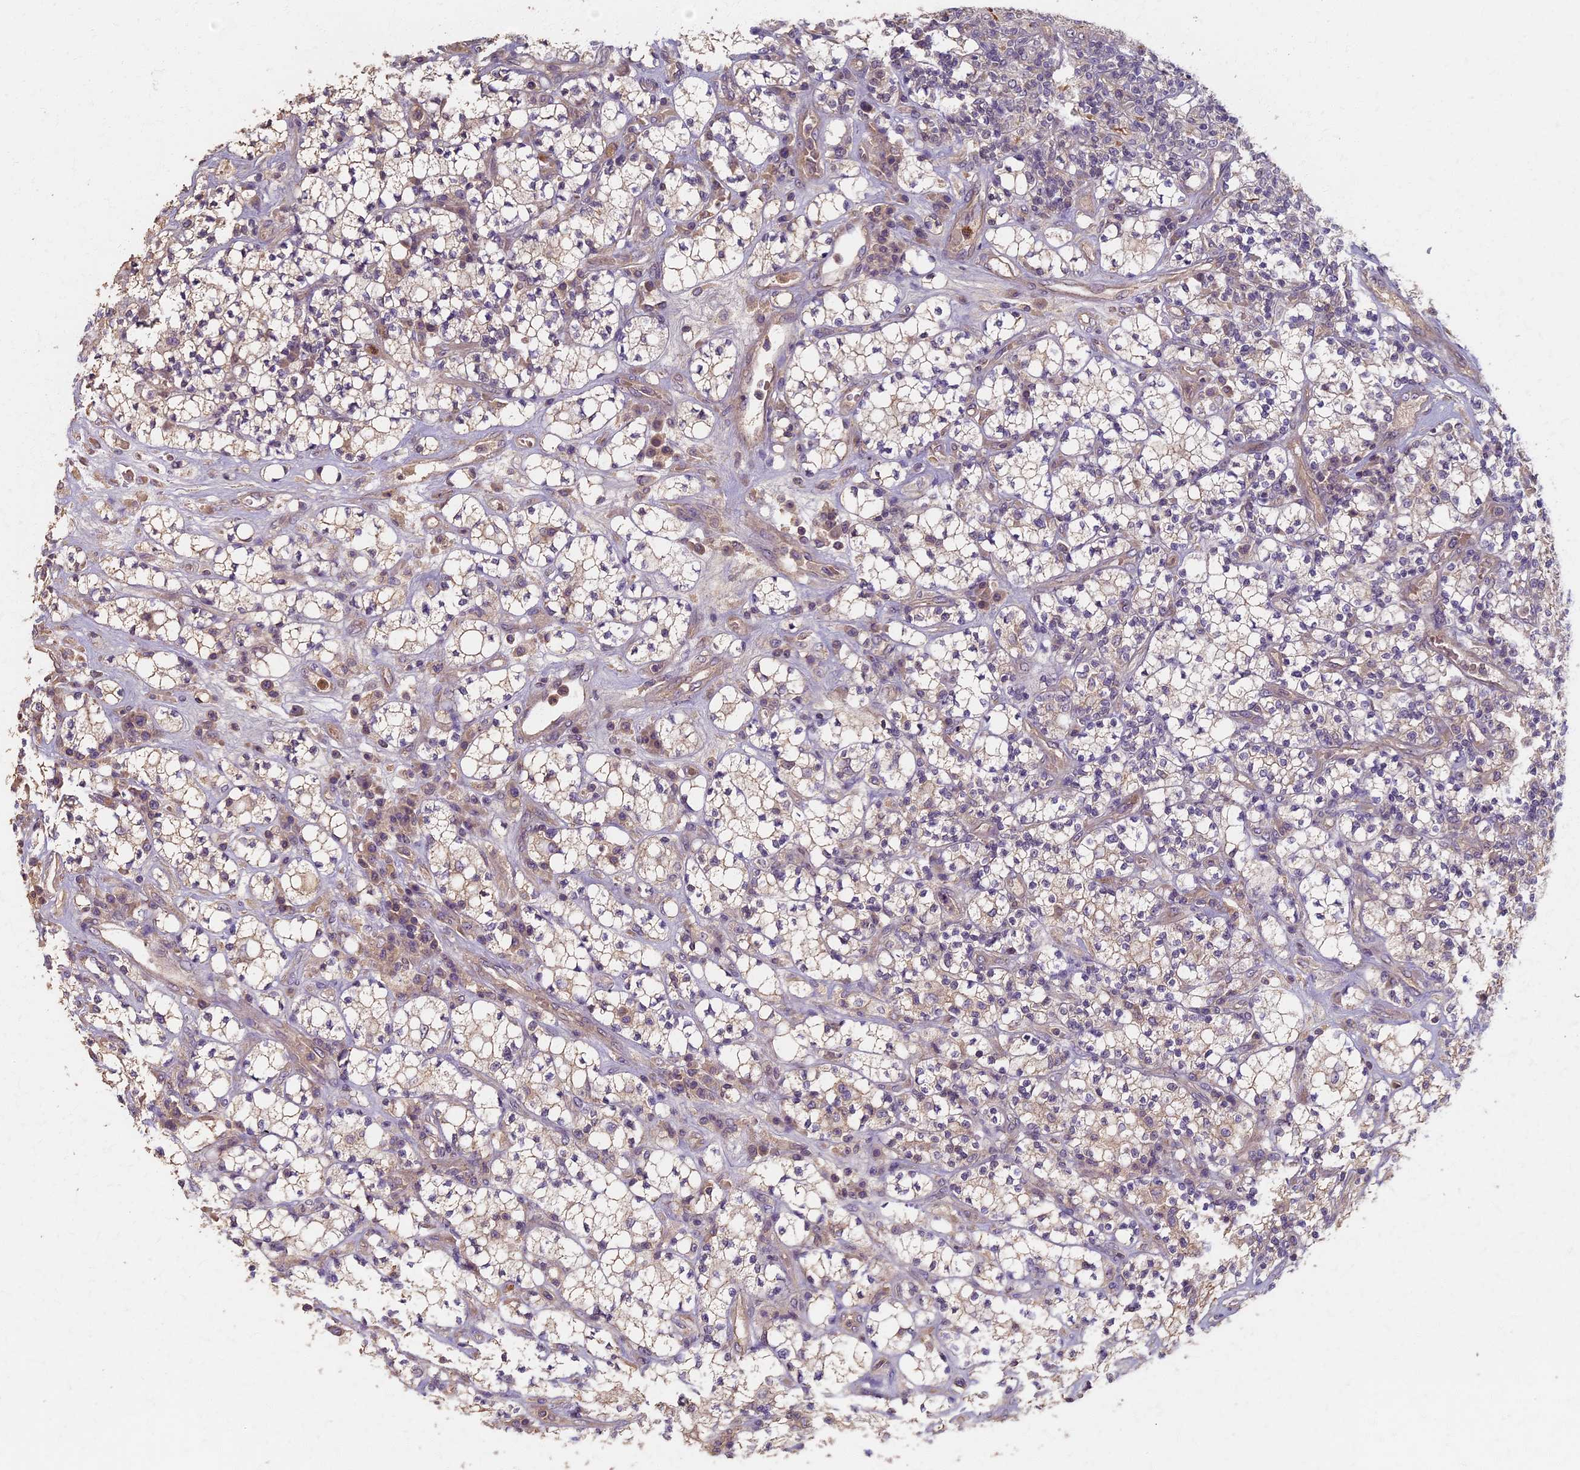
{"staining": {"intensity": "negative", "quantity": "none", "location": "none"}, "tissue": "renal cancer", "cell_type": "Tumor cells", "image_type": "cancer", "snomed": [{"axis": "morphology", "description": "Adenocarcinoma, NOS"}, {"axis": "topography", "description": "Kidney"}], "caption": "The immunohistochemistry (IHC) photomicrograph has no significant staining in tumor cells of renal adenocarcinoma tissue.", "gene": "AP4E1", "patient": {"sex": "male", "age": 77}}